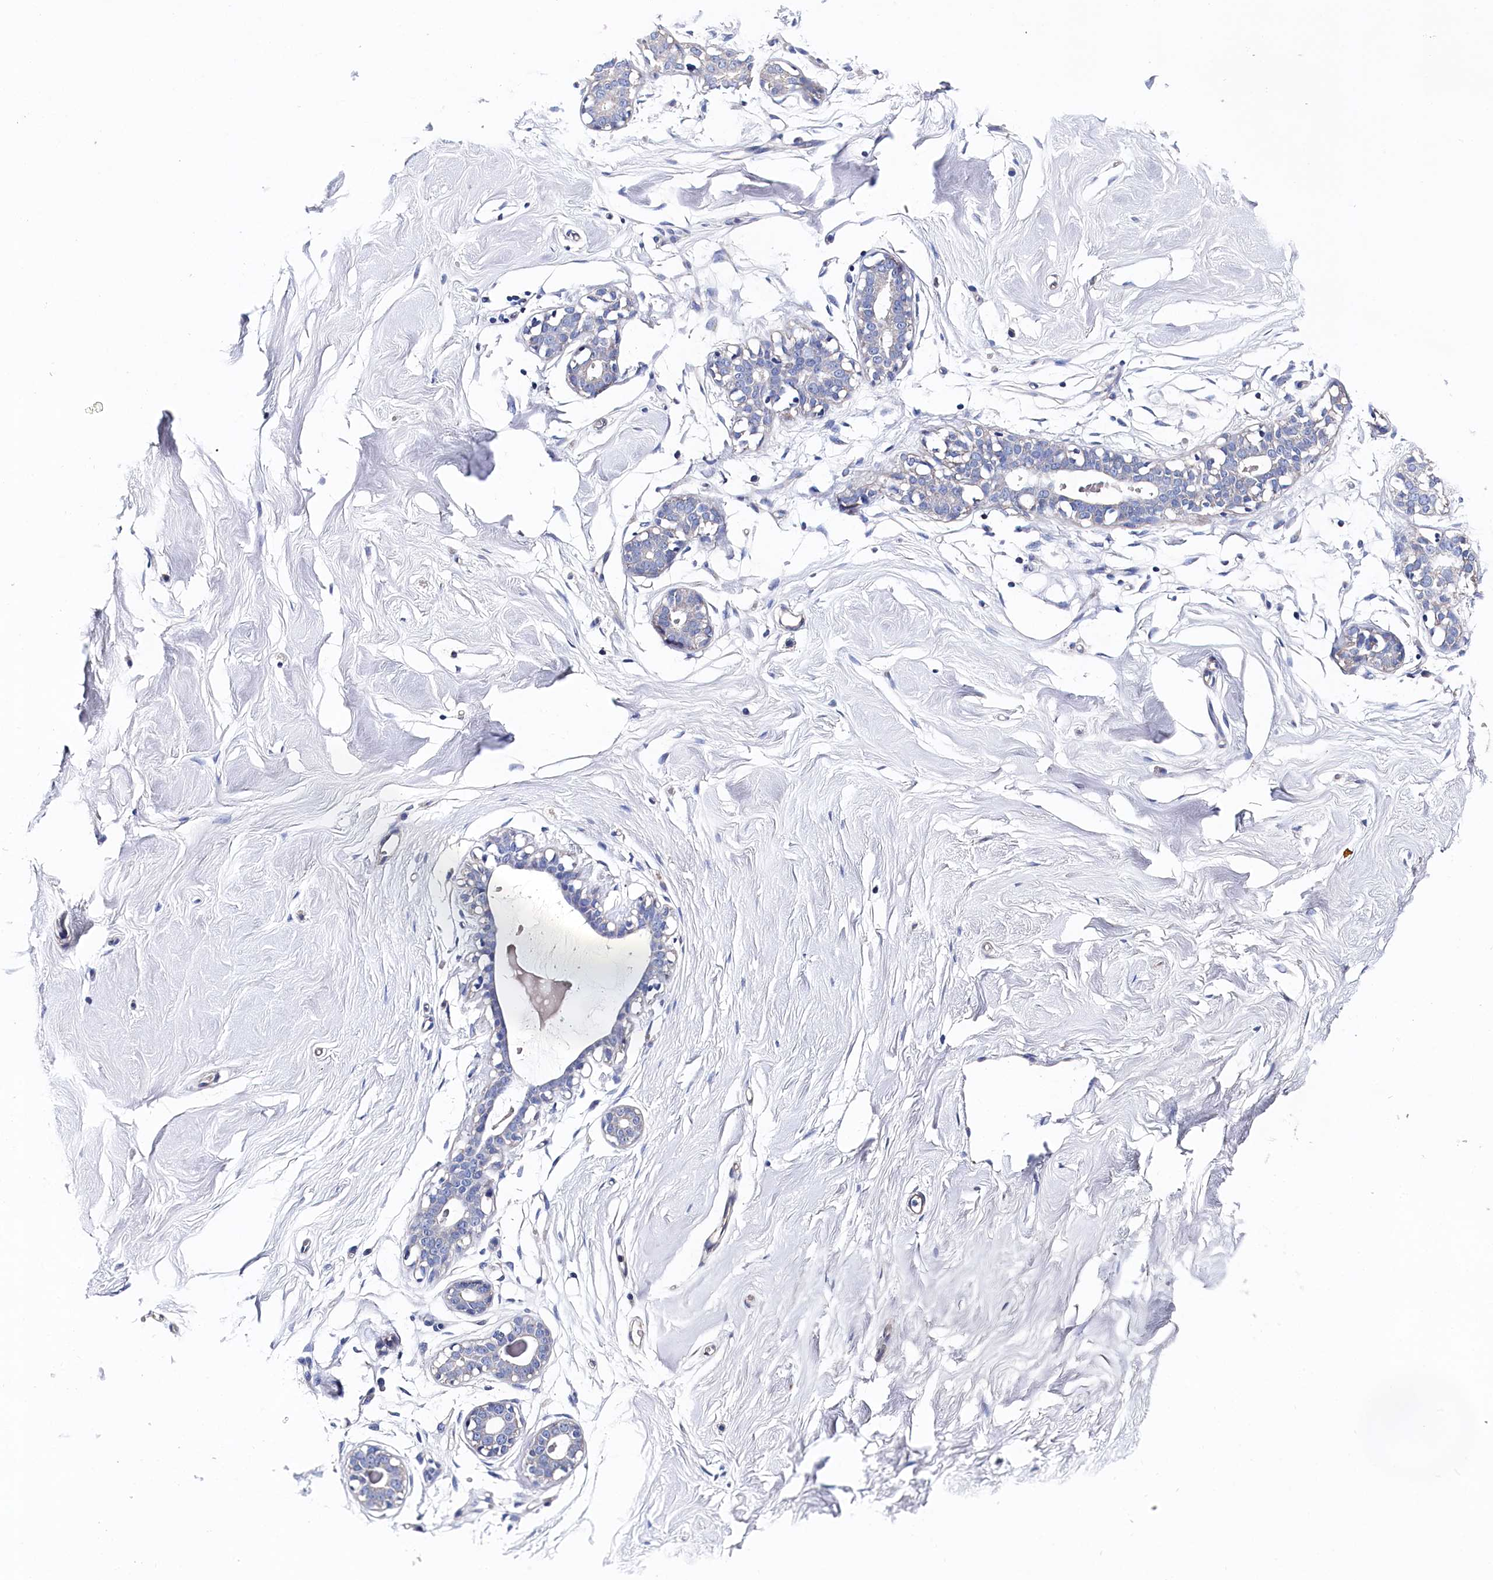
{"staining": {"intensity": "negative", "quantity": "none", "location": "none"}, "tissue": "breast", "cell_type": "Adipocytes", "image_type": "normal", "snomed": [{"axis": "morphology", "description": "Normal tissue, NOS"}, {"axis": "morphology", "description": "Adenoma, NOS"}, {"axis": "topography", "description": "Breast"}], "caption": "A high-resolution micrograph shows immunohistochemistry staining of benign breast, which exhibits no significant expression in adipocytes. (DAB (3,3'-diaminobenzidine) IHC, high magnification).", "gene": "BHMT", "patient": {"sex": "female", "age": 23}}